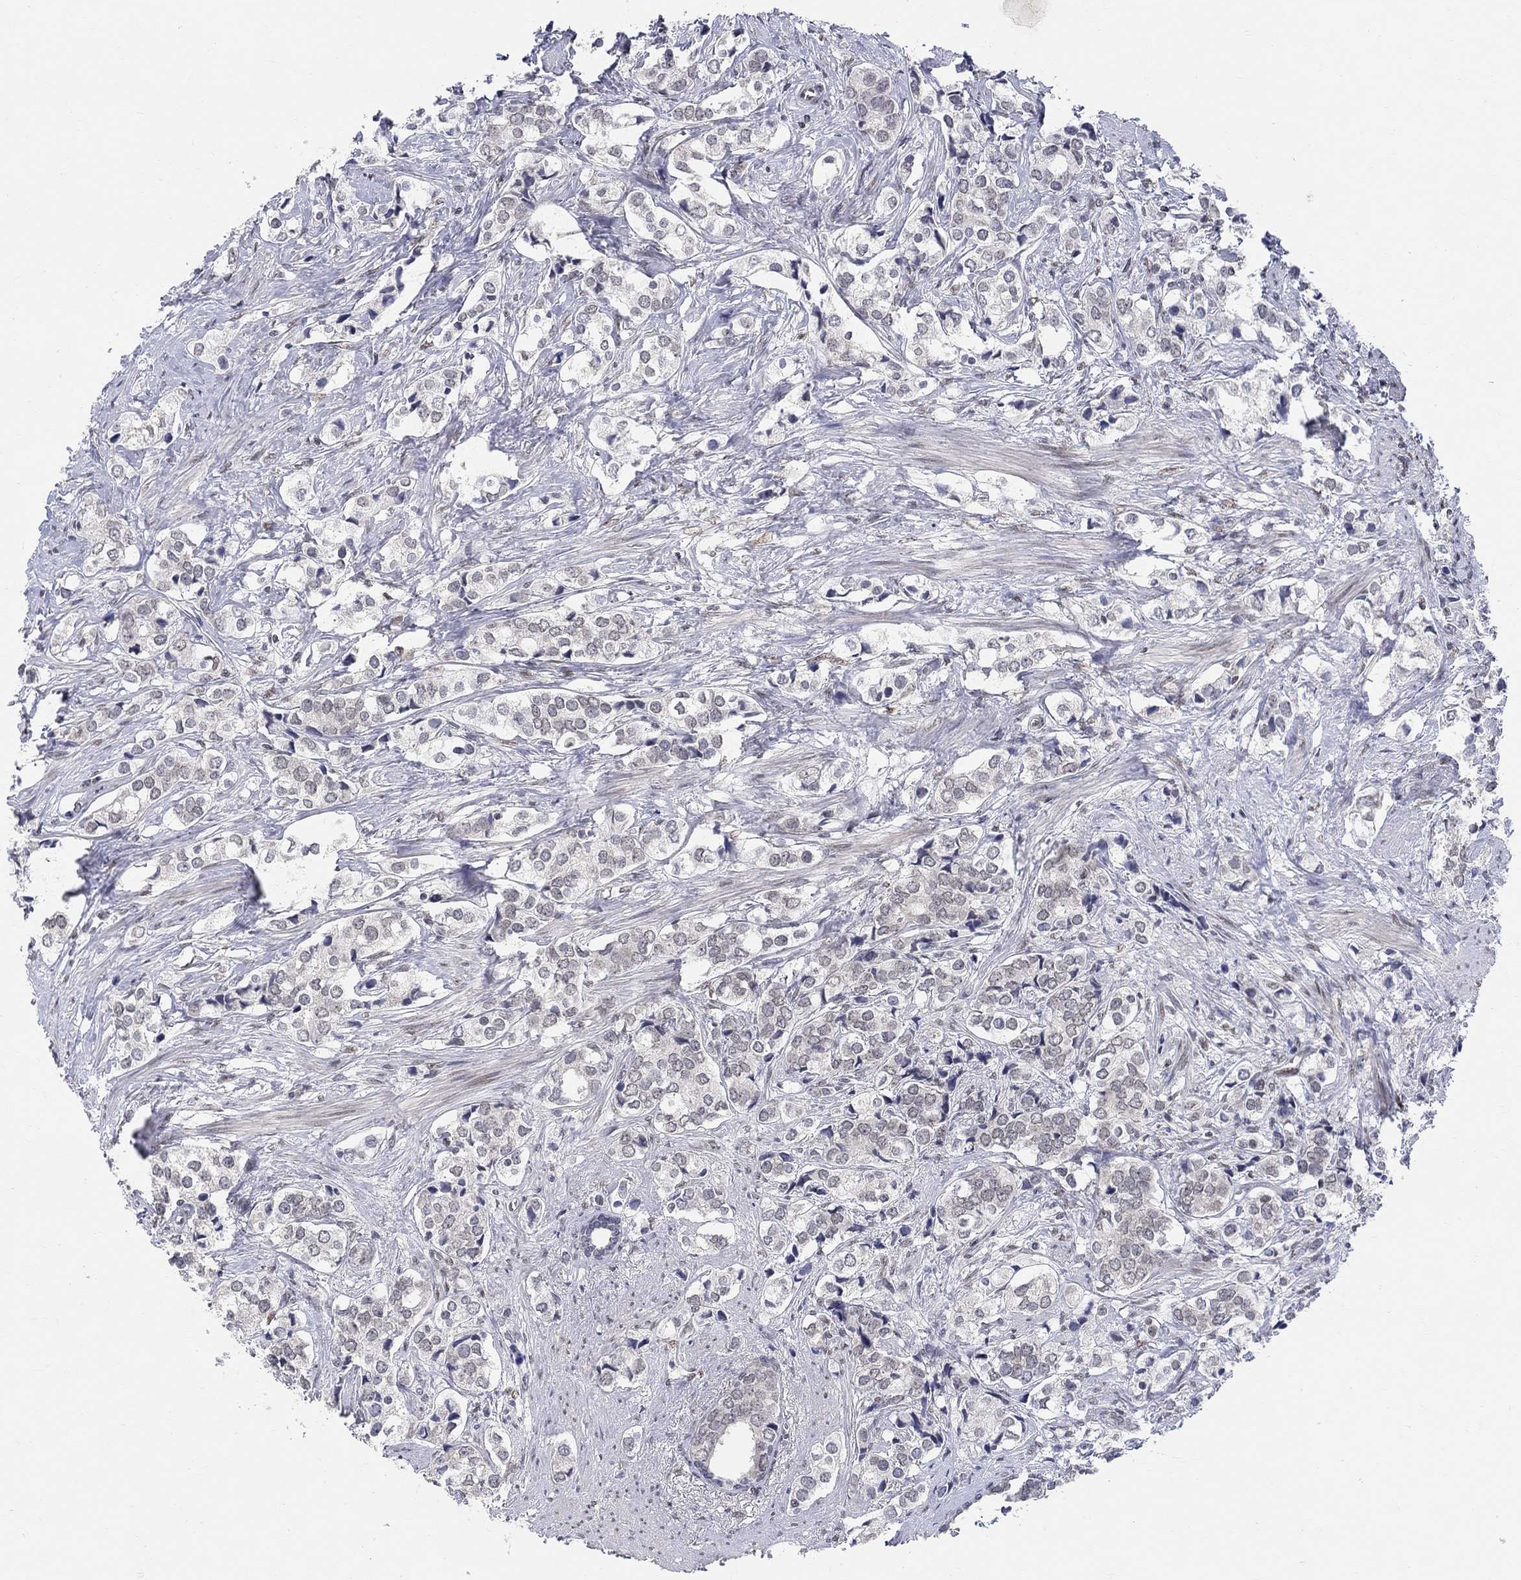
{"staining": {"intensity": "negative", "quantity": "none", "location": "none"}, "tissue": "prostate cancer", "cell_type": "Tumor cells", "image_type": "cancer", "snomed": [{"axis": "morphology", "description": "Adenocarcinoma, NOS"}, {"axis": "topography", "description": "Prostate and seminal vesicle, NOS"}], "caption": "Prostate adenocarcinoma was stained to show a protein in brown. There is no significant staining in tumor cells.", "gene": "KLF12", "patient": {"sex": "male", "age": 63}}